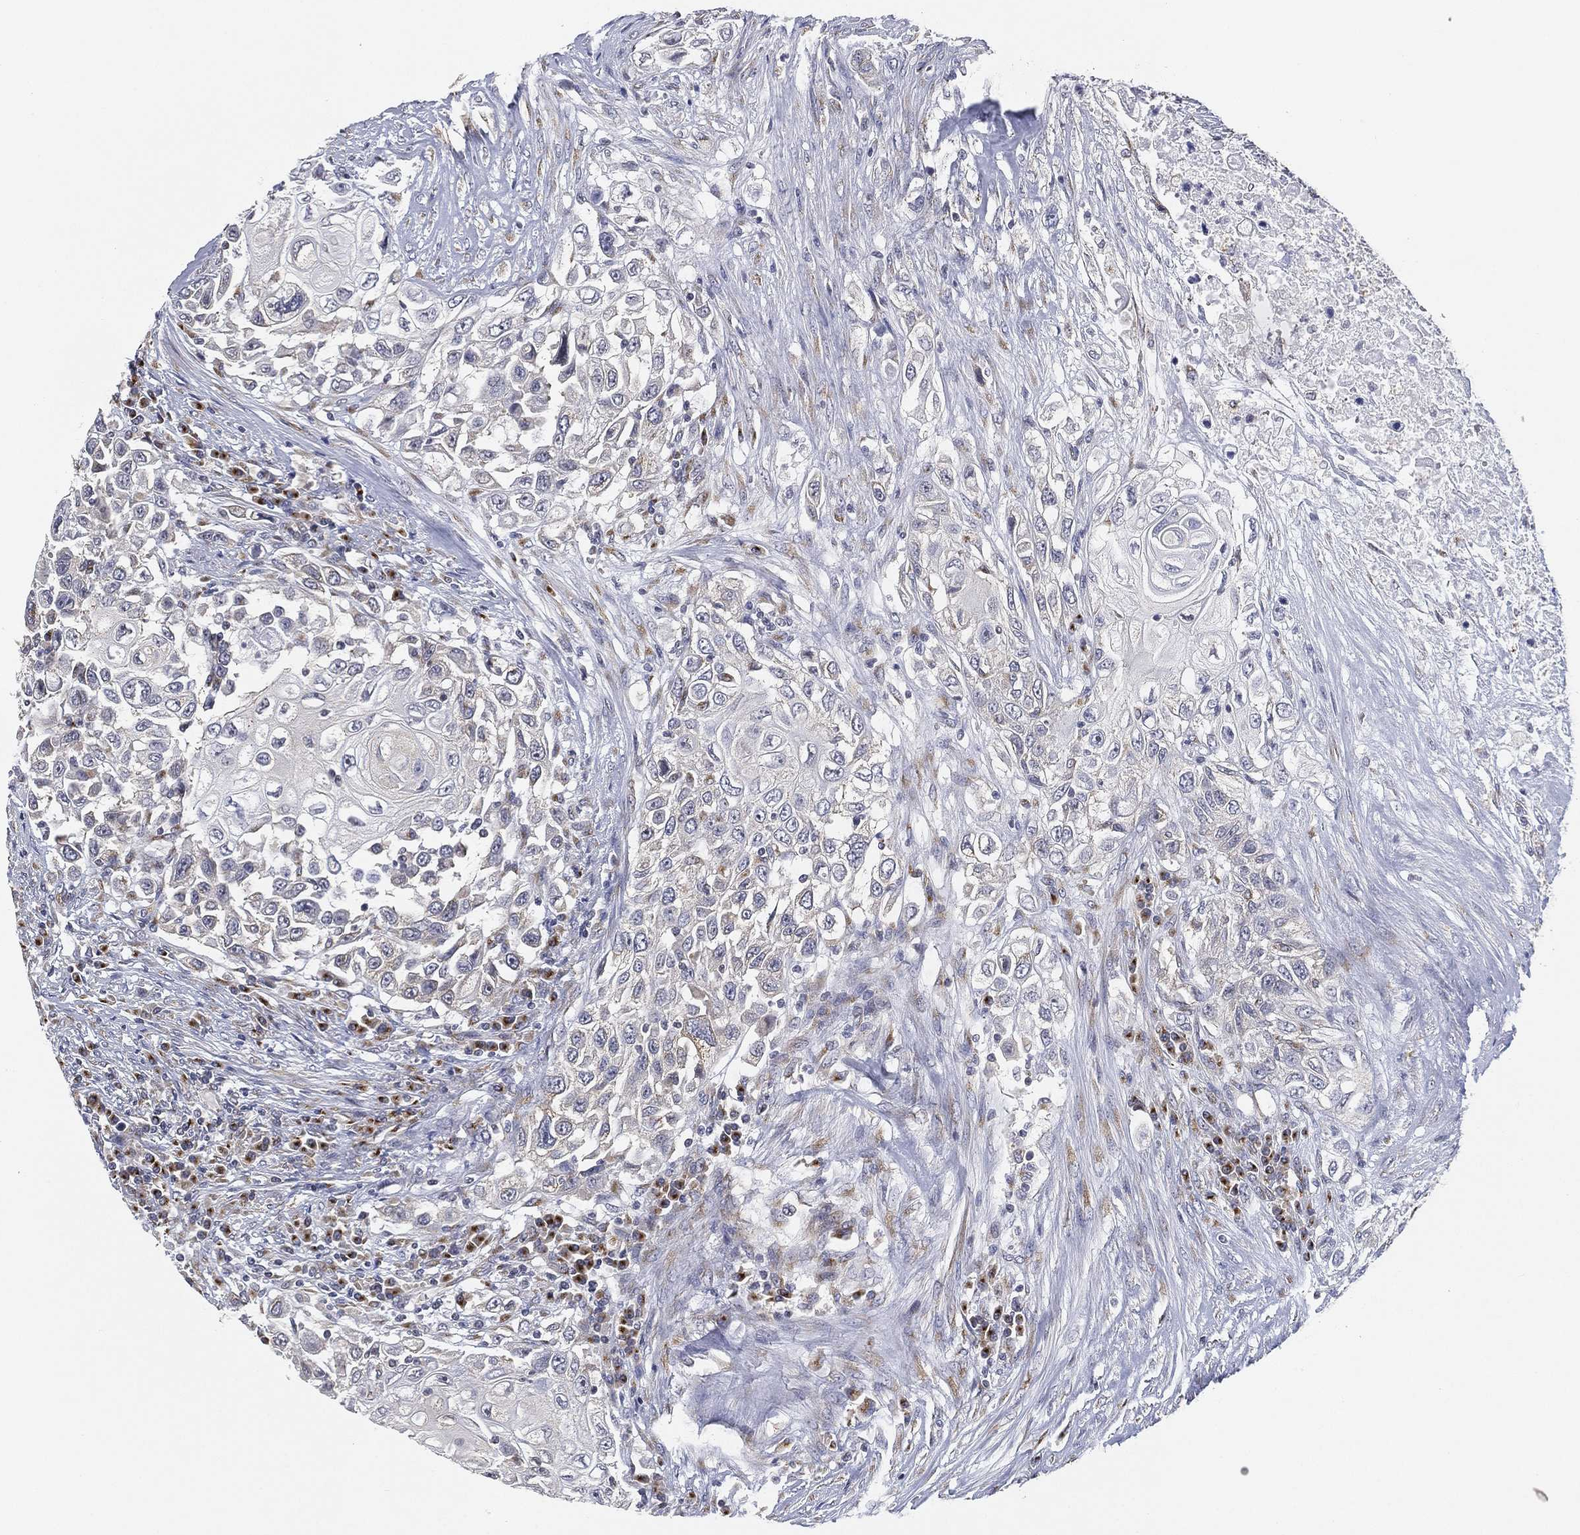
{"staining": {"intensity": "negative", "quantity": "none", "location": "none"}, "tissue": "urothelial cancer", "cell_type": "Tumor cells", "image_type": "cancer", "snomed": [{"axis": "morphology", "description": "Urothelial carcinoma, High grade"}, {"axis": "topography", "description": "Urinary bladder"}], "caption": "The immunohistochemistry photomicrograph has no significant positivity in tumor cells of urothelial carcinoma (high-grade) tissue. (Brightfield microscopy of DAB (3,3'-diaminobenzidine) IHC at high magnification).", "gene": "TICAM1", "patient": {"sex": "female", "age": 56}}